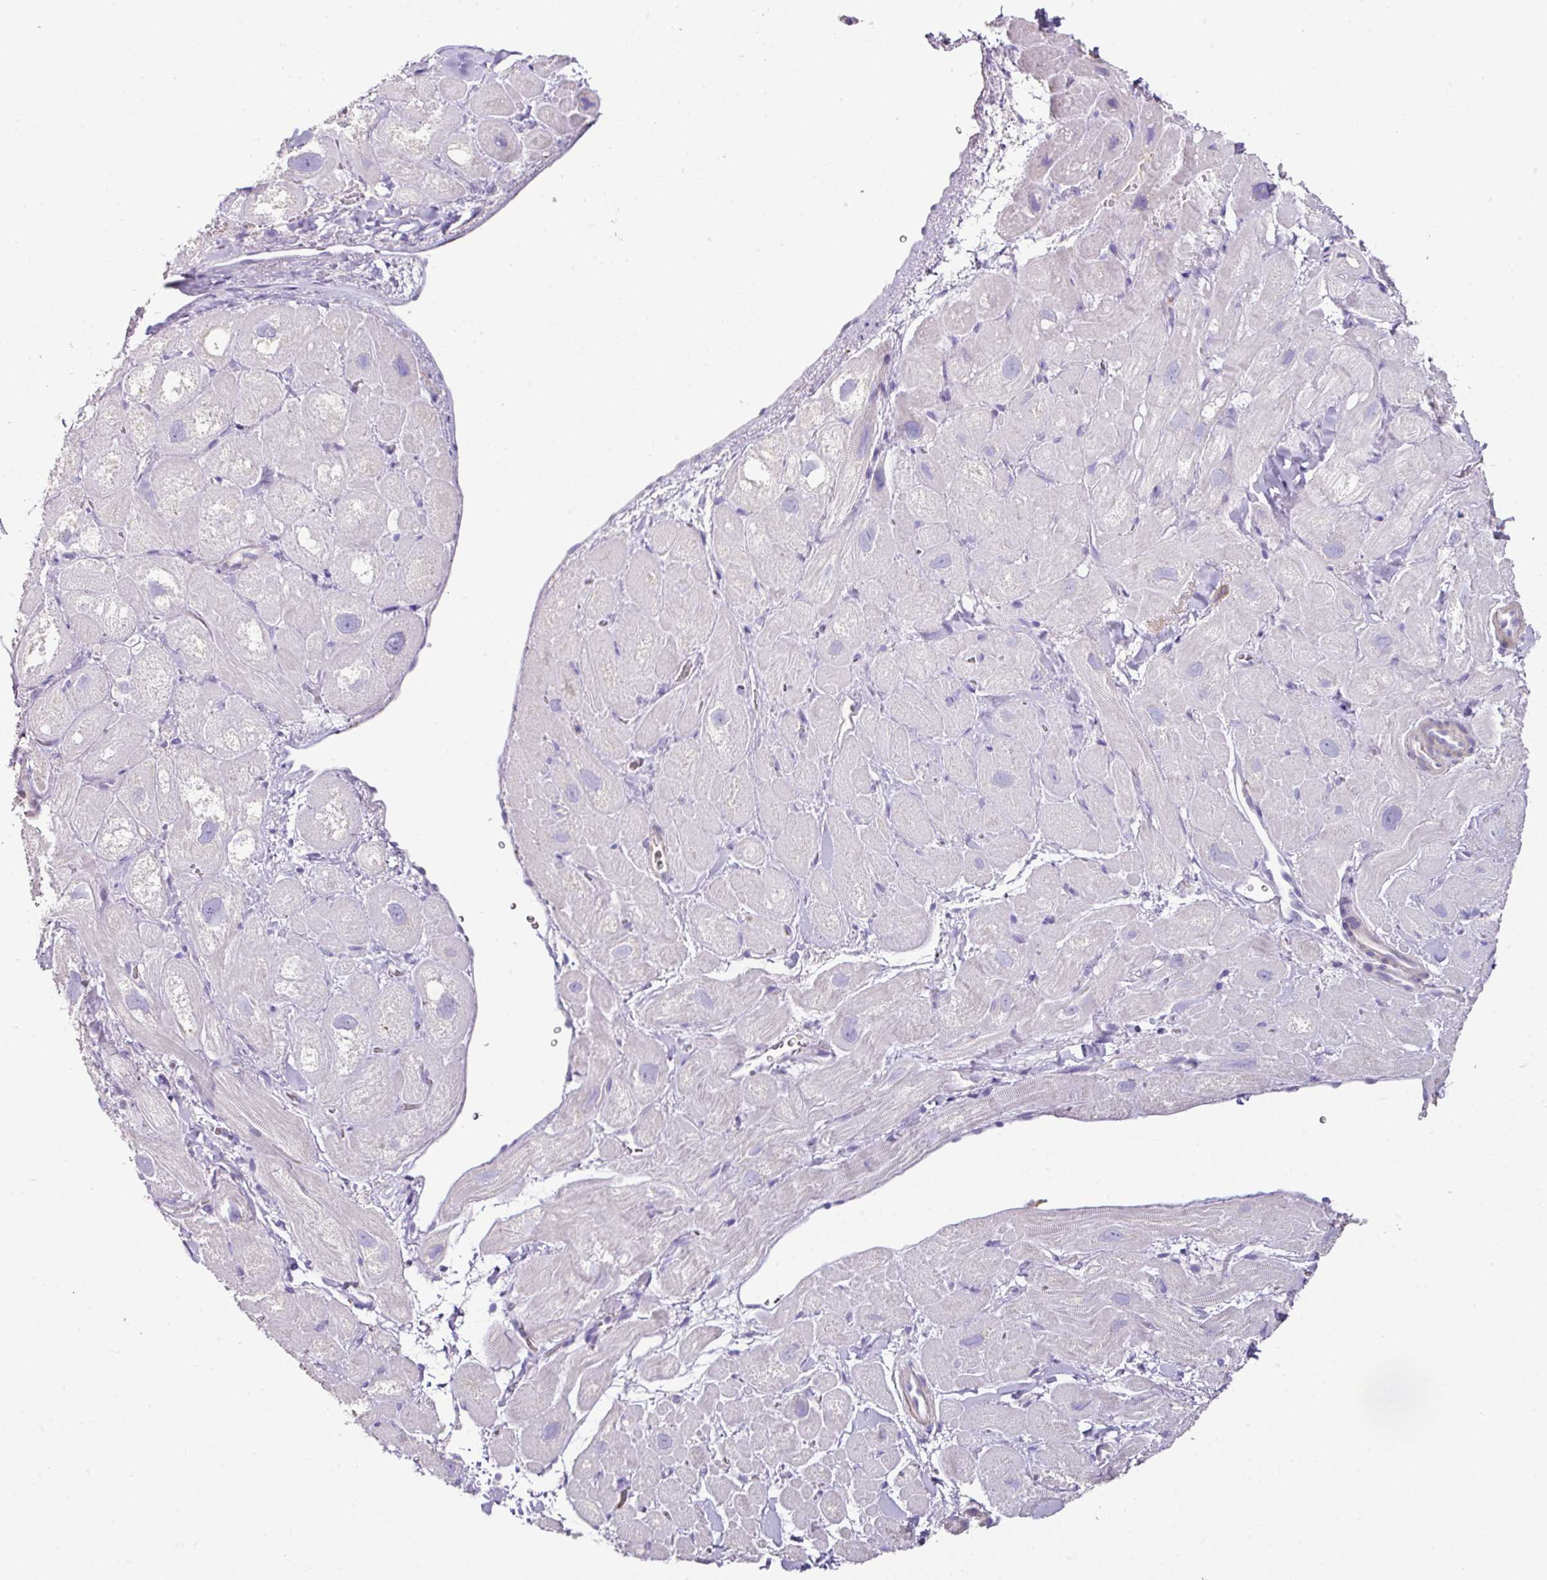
{"staining": {"intensity": "negative", "quantity": "none", "location": "none"}, "tissue": "heart muscle", "cell_type": "Cardiomyocytes", "image_type": "normal", "snomed": [{"axis": "morphology", "description": "Normal tissue, NOS"}, {"axis": "topography", "description": "Heart"}], "caption": "Immunohistochemical staining of normal heart muscle demonstrates no significant expression in cardiomyocytes. The staining is performed using DAB brown chromogen with nuclei counter-stained in using hematoxylin.", "gene": "TARM1", "patient": {"sex": "male", "age": 49}}